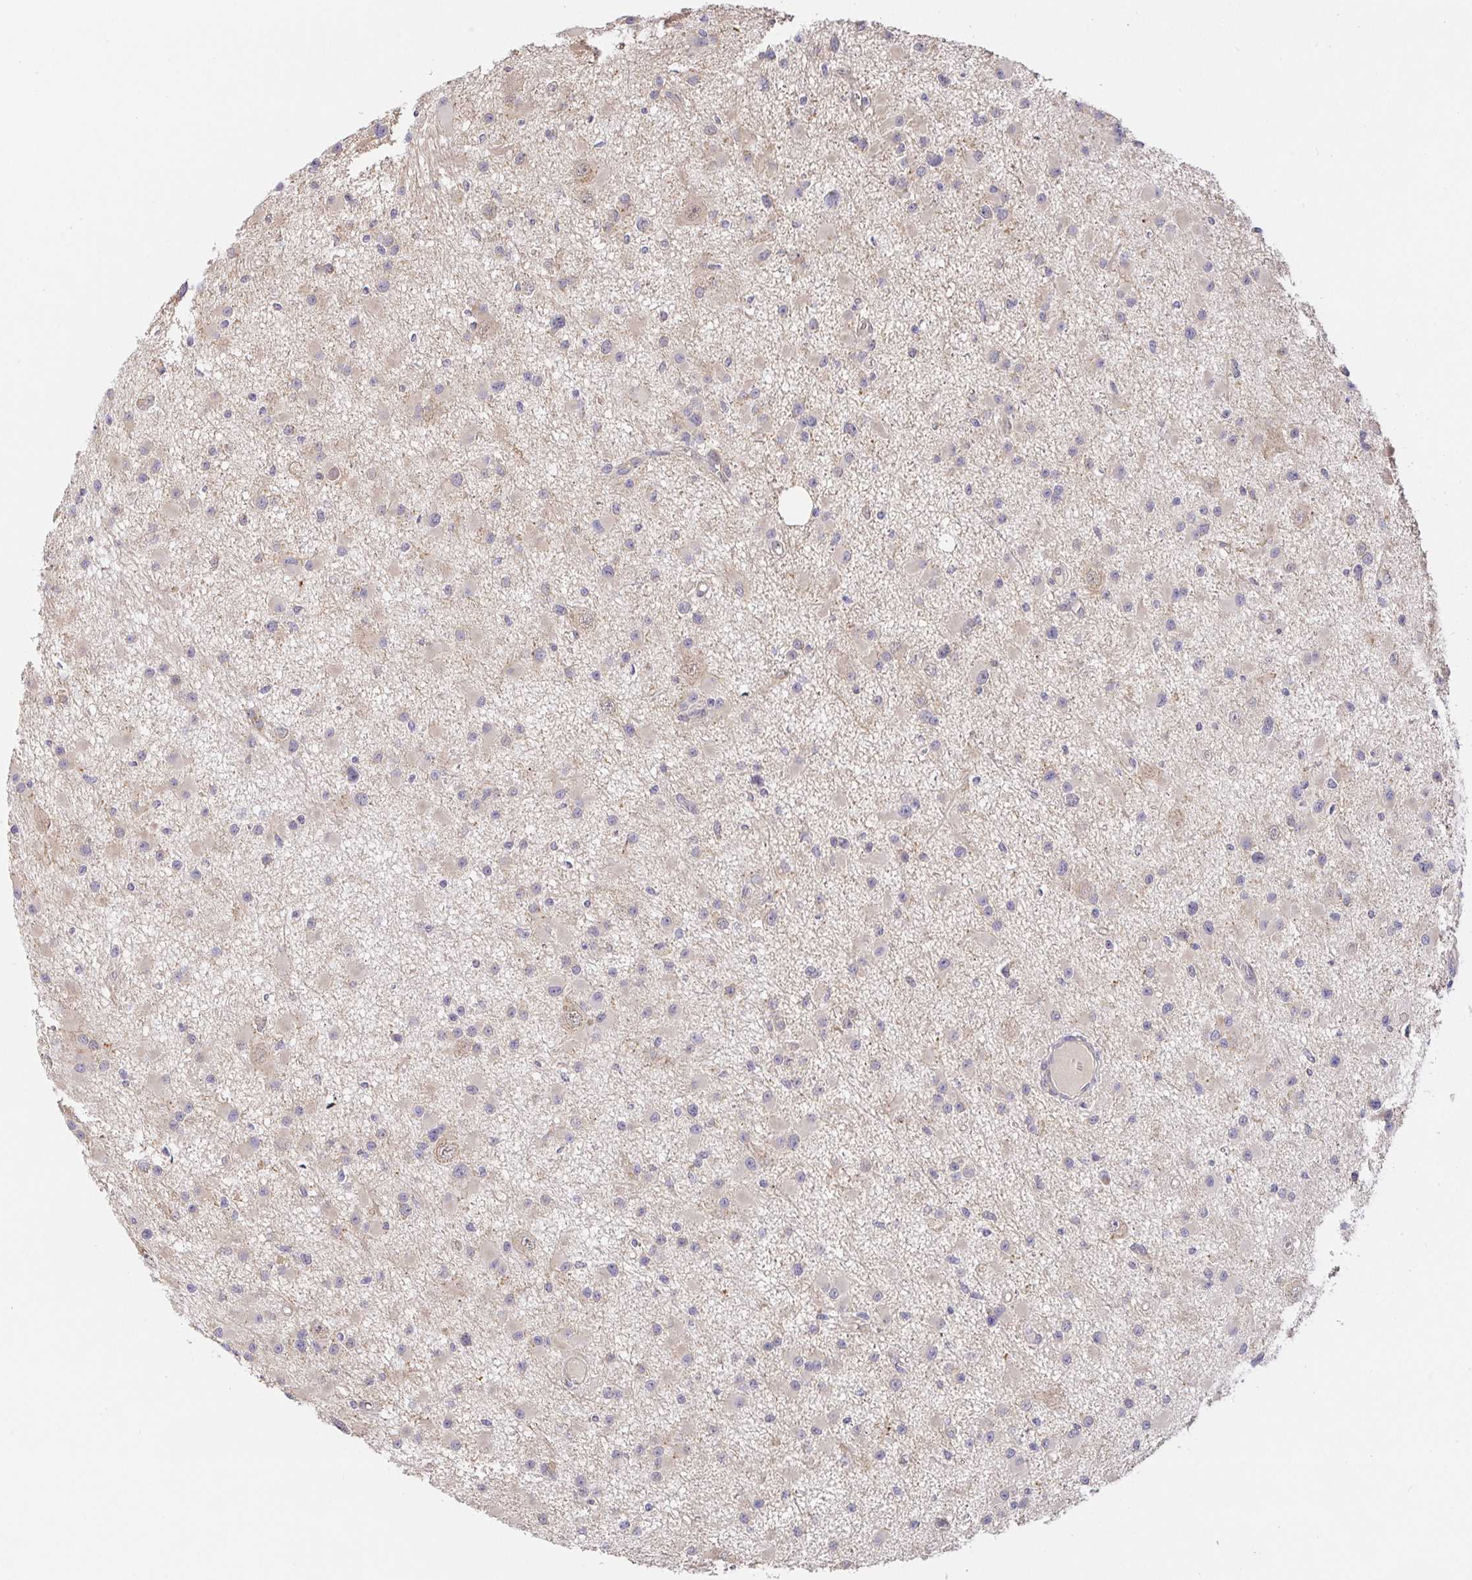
{"staining": {"intensity": "weak", "quantity": "<25%", "location": "cytoplasmic/membranous"}, "tissue": "glioma", "cell_type": "Tumor cells", "image_type": "cancer", "snomed": [{"axis": "morphology", "description": "Glioma, malignant, High grade"}, {"axis": "topography", "description": "Brain"}], "caption": "Immunohistochemistry (IHC) histopathology image of neoplastic tissue: high-grade glioma (malignant) stained with DAB demonstrates no significant protein positivity in tumor cells.", "gene": "ZDHHC11", "patient": {"sex": "male", "age": 54}}